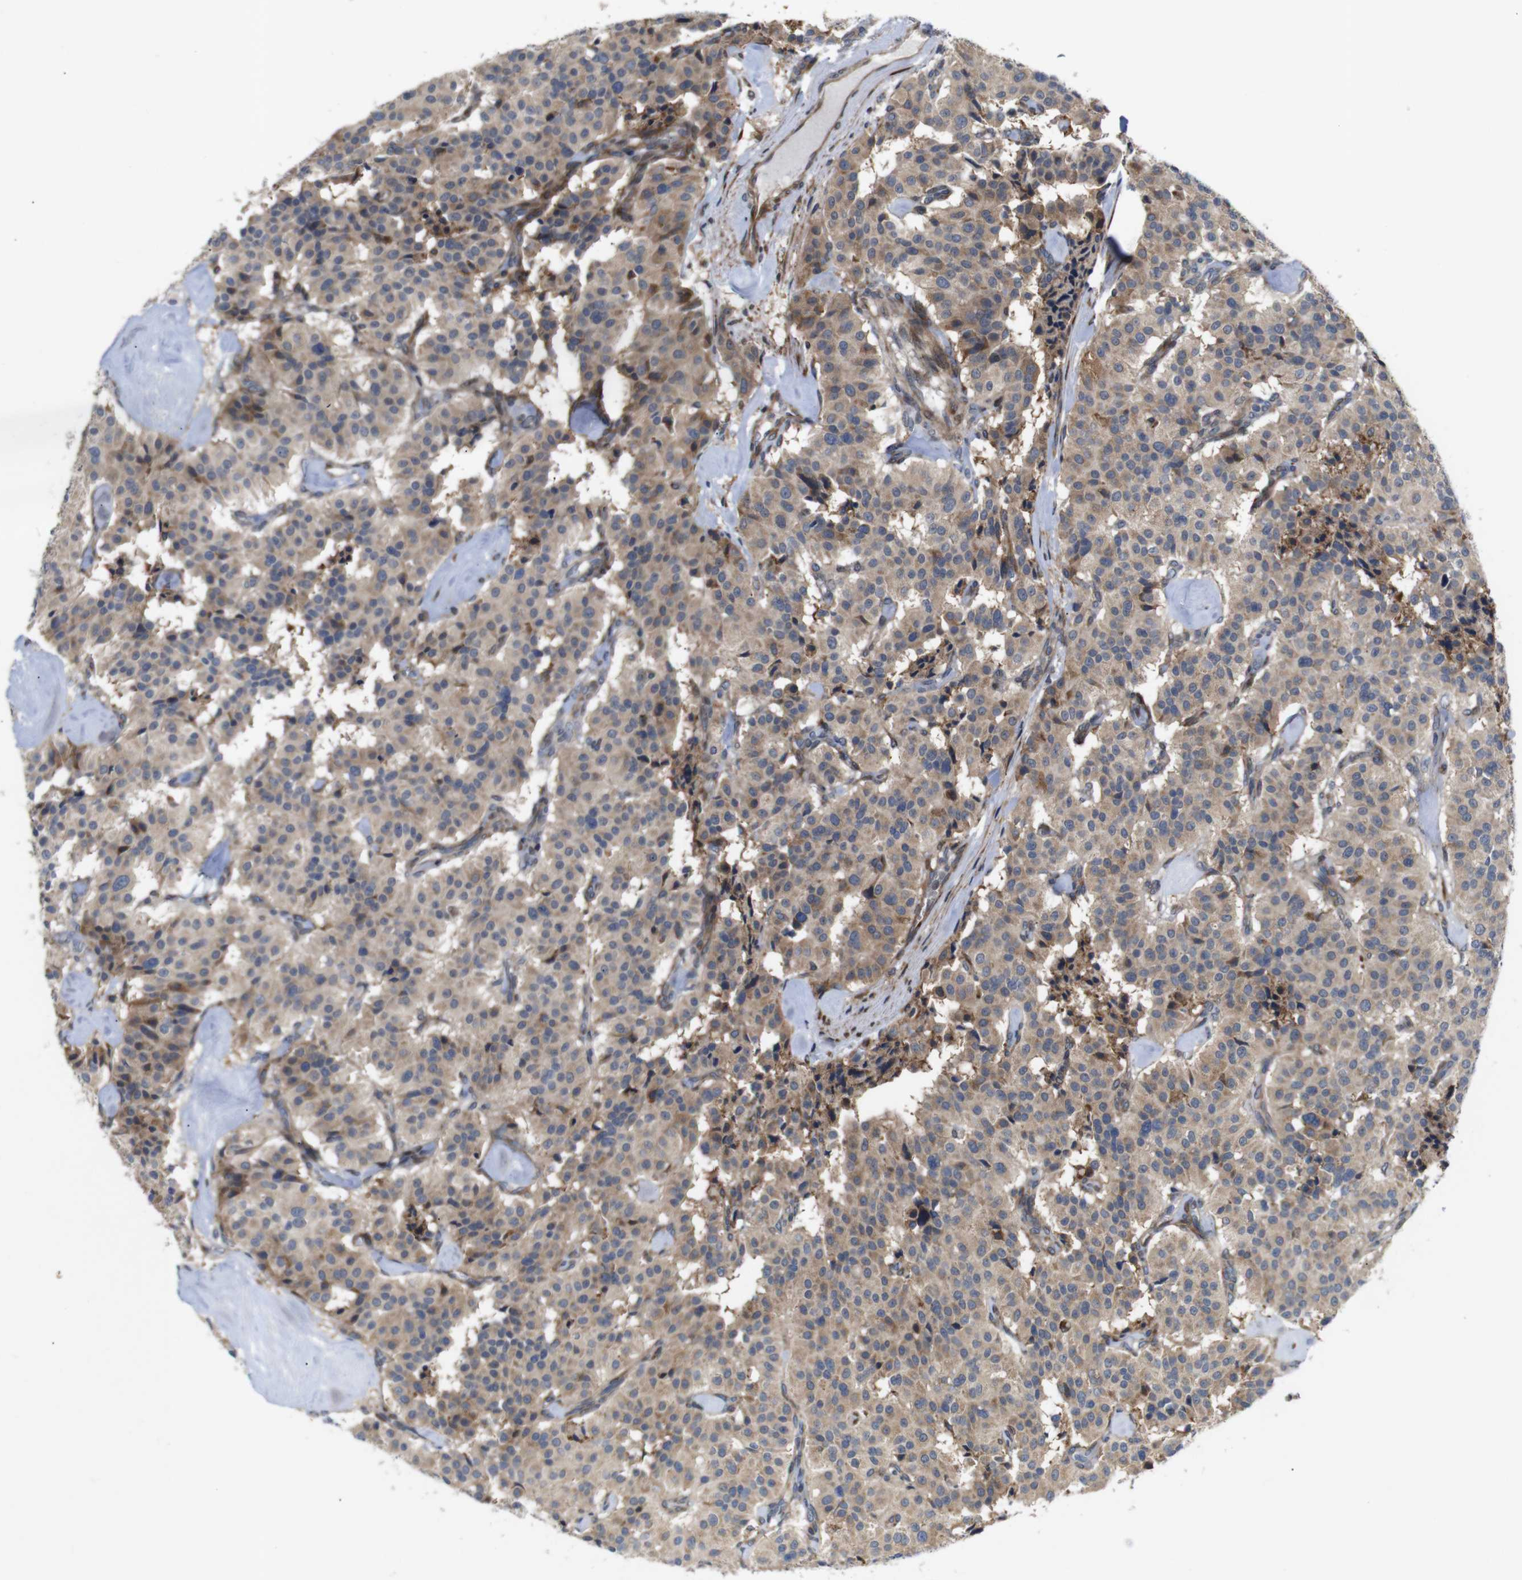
{"staining": {"intensity": "weak", "quantity": ">75%", "location": "cytoplasmic/membranous"}, "tissue": "carcinoid", "cell_type": "Tumor cells", "image_type": "cancer", "snomed": [{"axis": "morphology", "description": "Carcinoid, malignant, NOS"}, {"axis": "topography", "description": "Lung"}], "caption": "Immunohistochemical staining of human carcinoid exhibits low levels of weak cytoplasmic/membranous protein expression in approximately >75% of tumor cells.", "gene": "P3H2", "patient": {"sex": "male", "age": 30}}